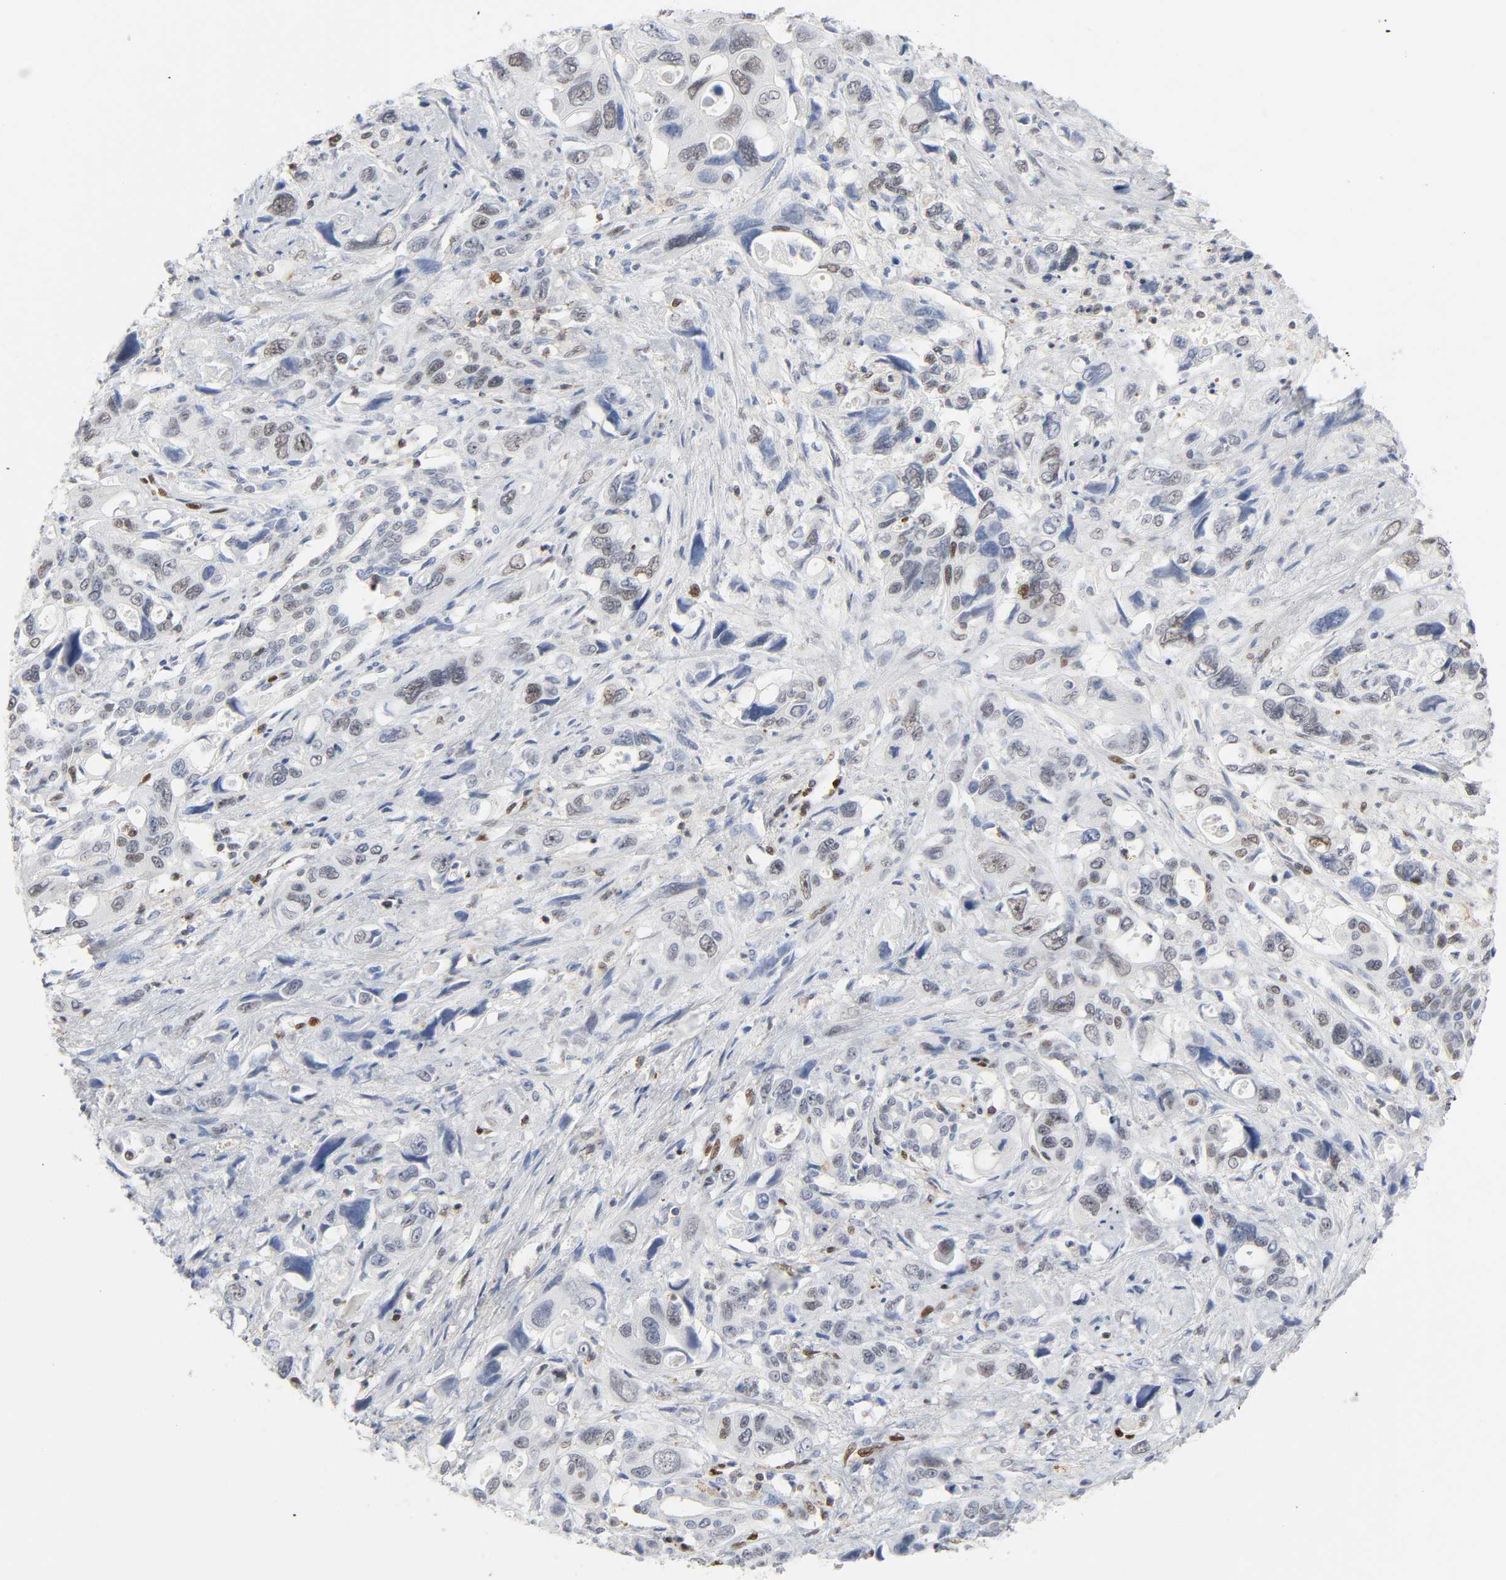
{"staining": {"intensity": "moderate", "quantity": "25%-75%", "location": "nuclear"}, "tissue": "pancreatic cancer", "cell_type": "Tumor cells", "image_type": "cancer", "snomed": [{"axis": "morphology", "description": "Adenocarcinoma, NOS"}, {"axis": "topography", "description": "Pancreas"}], "caption": "This is an image of IHC staining of pancreatic cancer, which shows moderate positivity in the nuclear of tumor cells.", "gene": "WAS", "patient": {"sex": "male", "age": 46}}